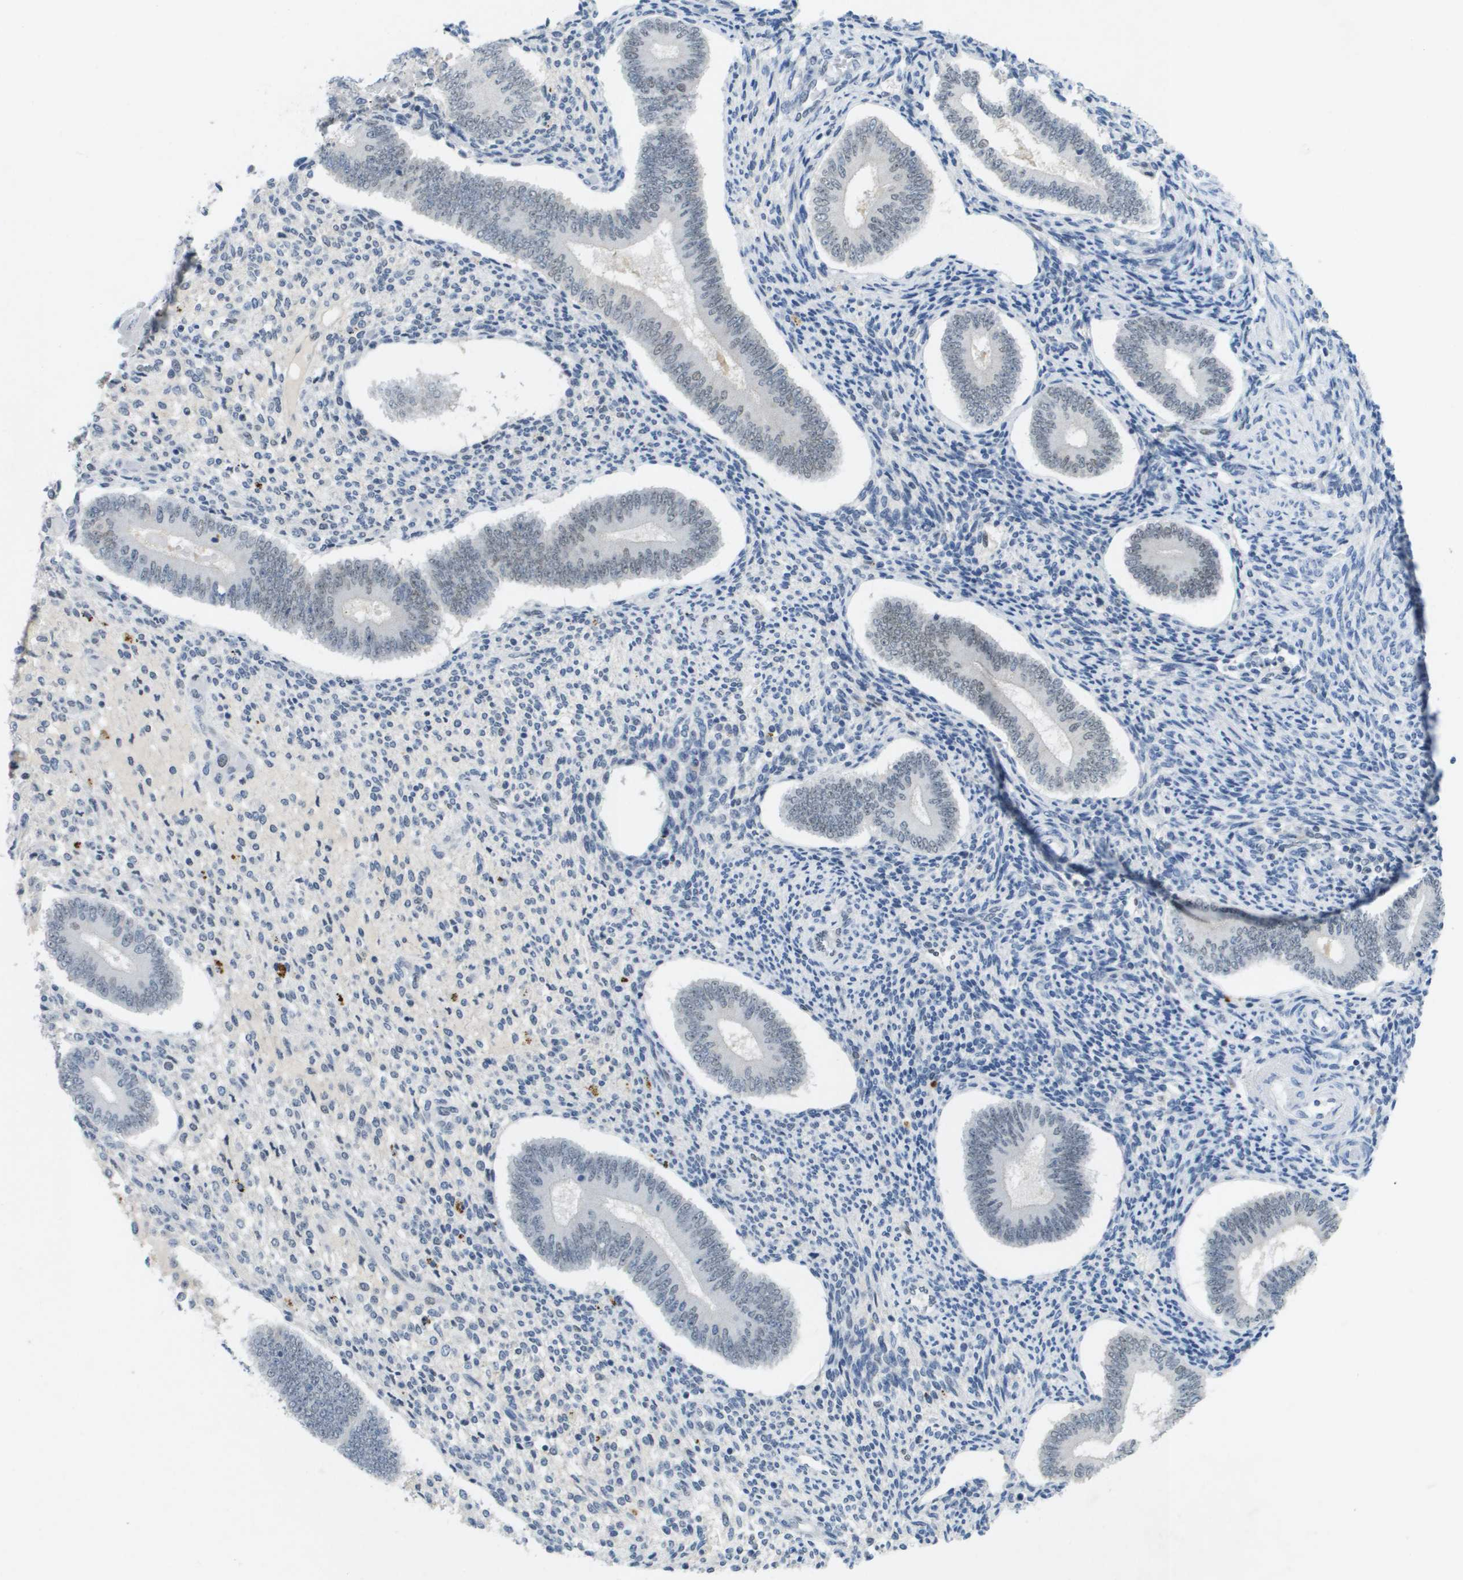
{"staining": {"intensity": "negative", "quantity": "none", "location": "none"}, "tissue": "endometrium", "cell_type": "Cells in endometrial stroma", "image_type": "normal", "snomed": [{"axis": "morphology", "description": "Normal tissue, NOS"}, {"axis": "topography", "description": "Endometrium"}], "caption": "Protein analysis of unremarkable endometrium demonstrates no significant staining in cells in endometrial stroma.", "gene": "TP53RK", "patient": {"sex": "female", "age": 42}}